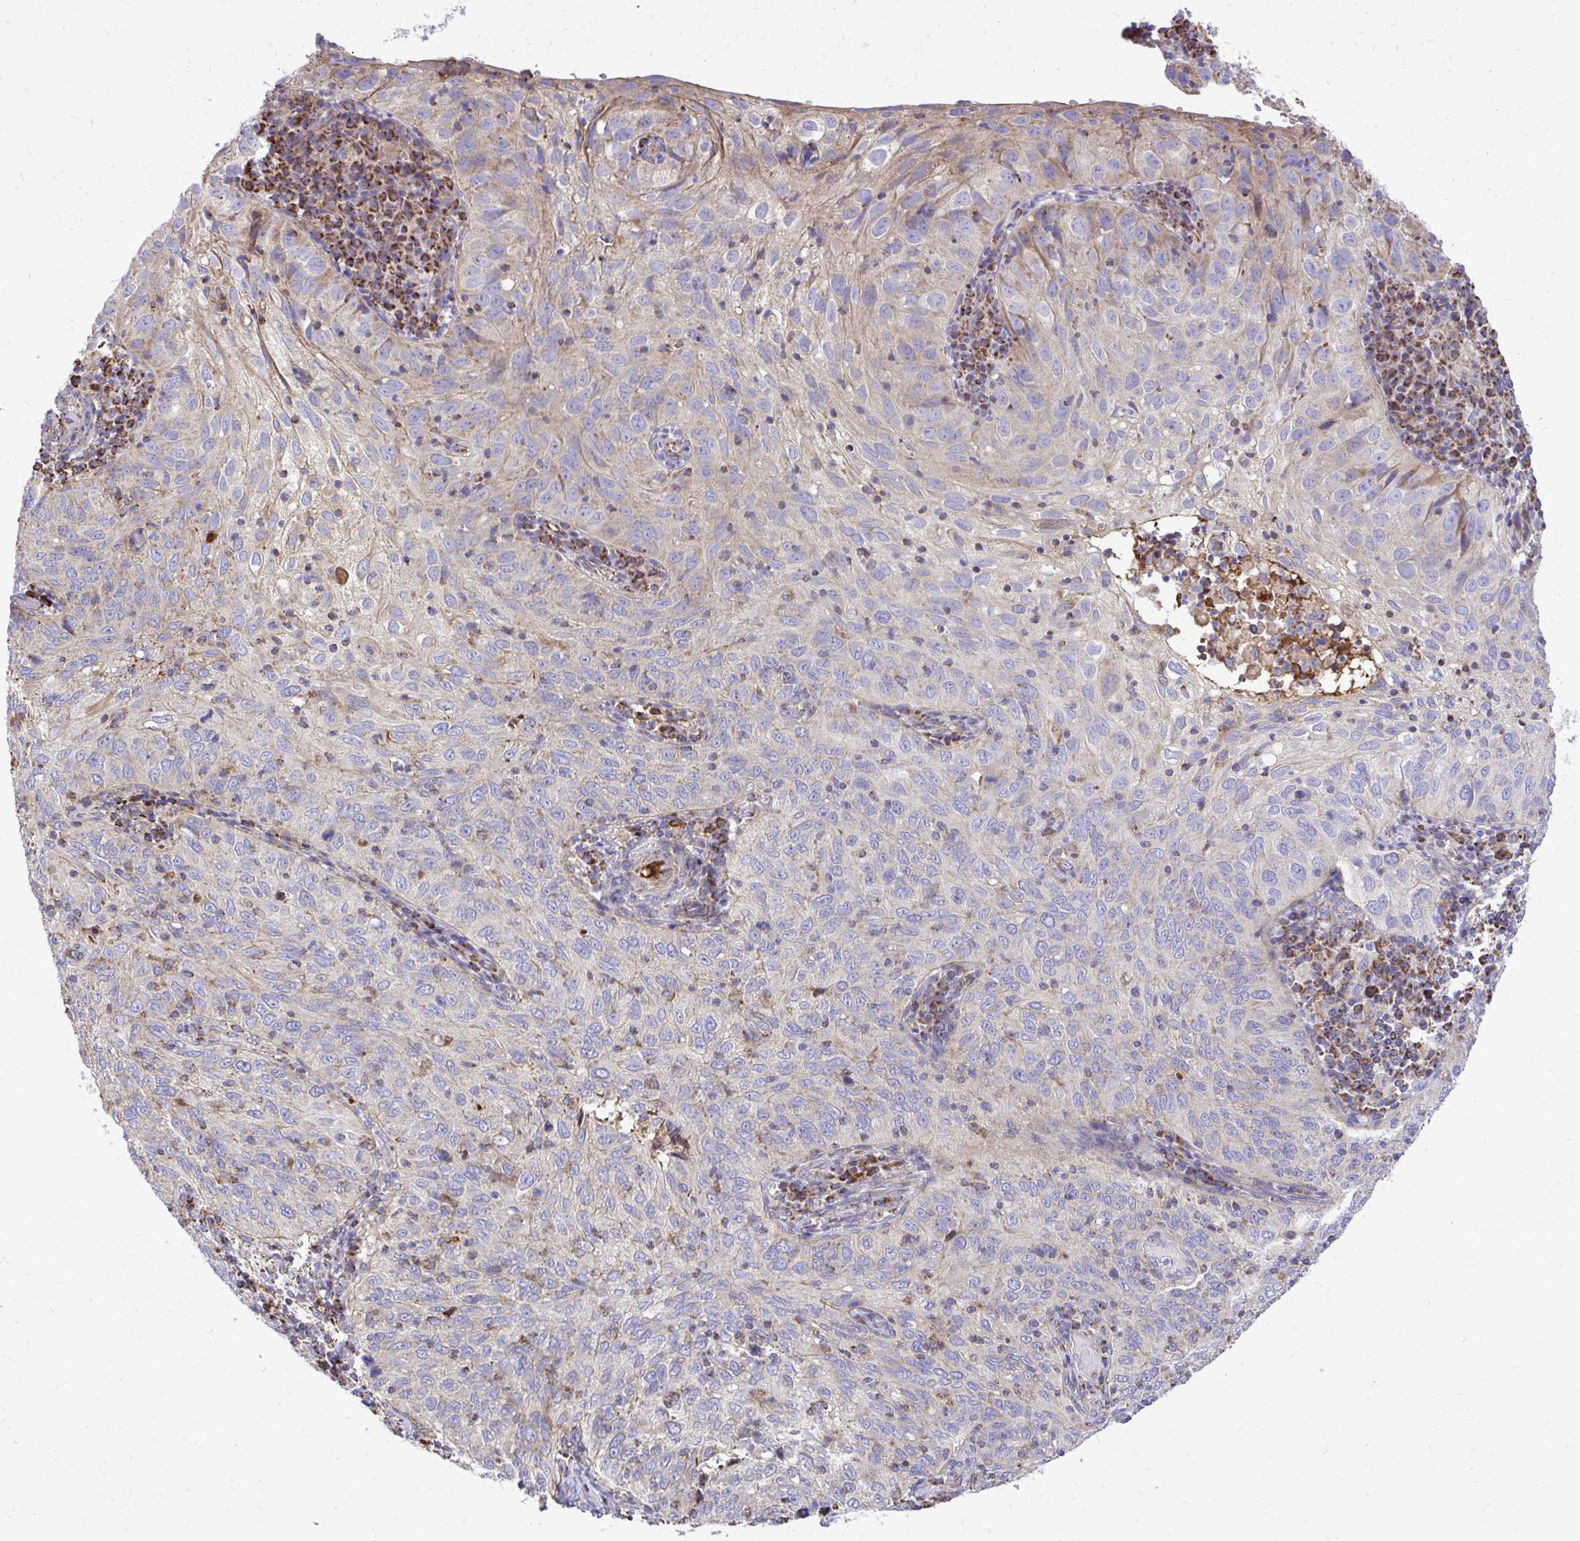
{"staining": {"intensity": "weak", "quantity": "<25%", "location": "cytoplasmic/membranous"}, "tissue": "cervical cancer", "cell_type": "Tumor cells", "image_type": "cancer", "snomed": [{"axis": "morphology", "description": "Squamous cell carcinoma, NOS"}, {"axis": "topography", "description": "Cervix"}], "caption": "High power microscopy photomicrograph of an IHC photomicrograph of cervical squamous cell carcinoma, revealing no significant staining in tumor cells.", "gene": "ATP13A2", "patient": {"sex": "female", "age": 52}}